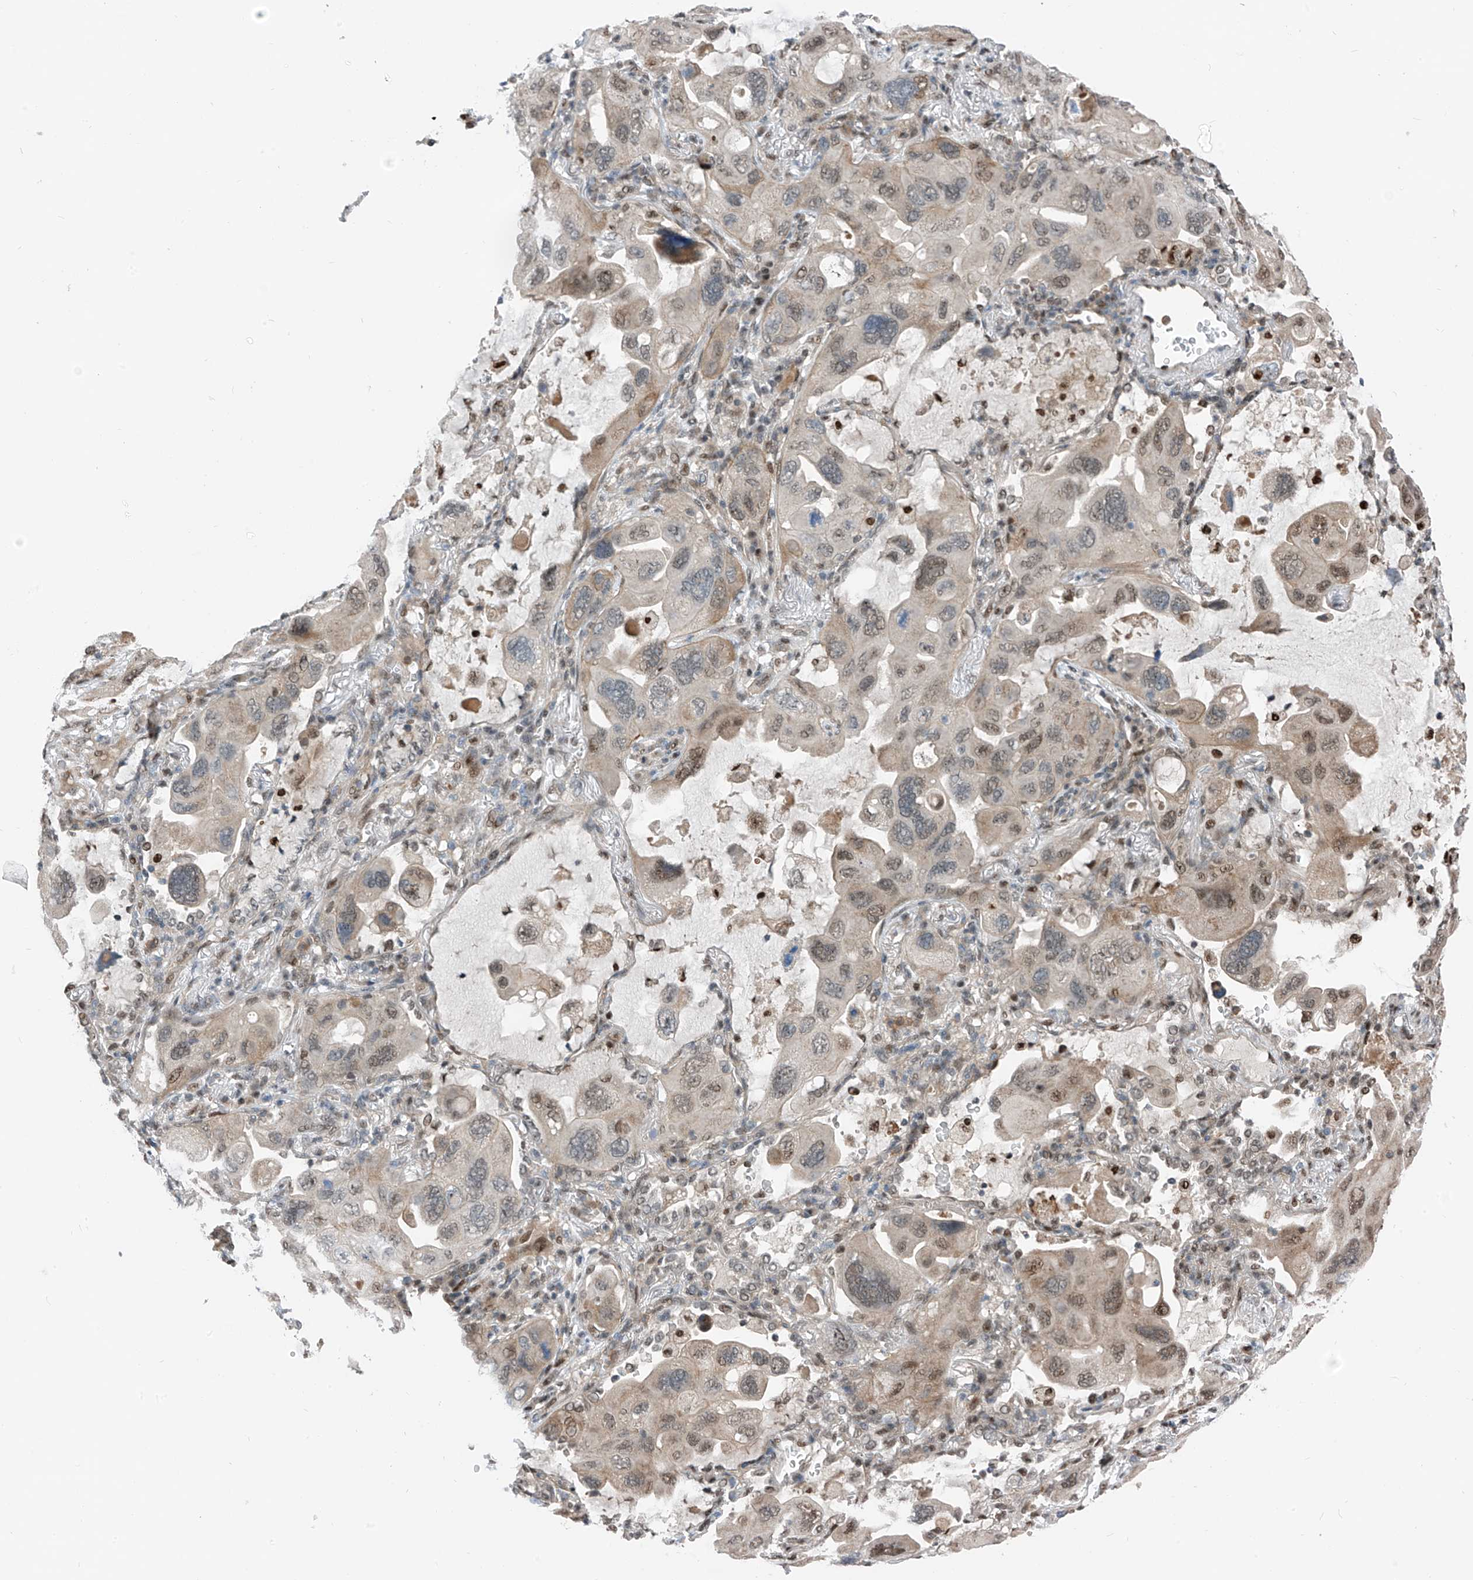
{"staining": {"intensity": "weak", "quantity": "25%-75%", "location": "nuclear"}, "tissue": "lung cancer", "cell_type": "Tumor cells", "image_type": "cancer", "snomed": [{"axis": "morphology", "description": "Squamous cell carcinoma, NOS"}, {"axis": "topography", "description": "Lung"}], "caption": "Protein expression analysis of human lung cancer reveals weak nuclear staining in about 25%-75% of tumor cells. Immunohistochemistry stains the protein of interest in brown and the nuclei are stained blue.", "gene": "RBP7", "patient": {"sex": "female", "age": 73}}